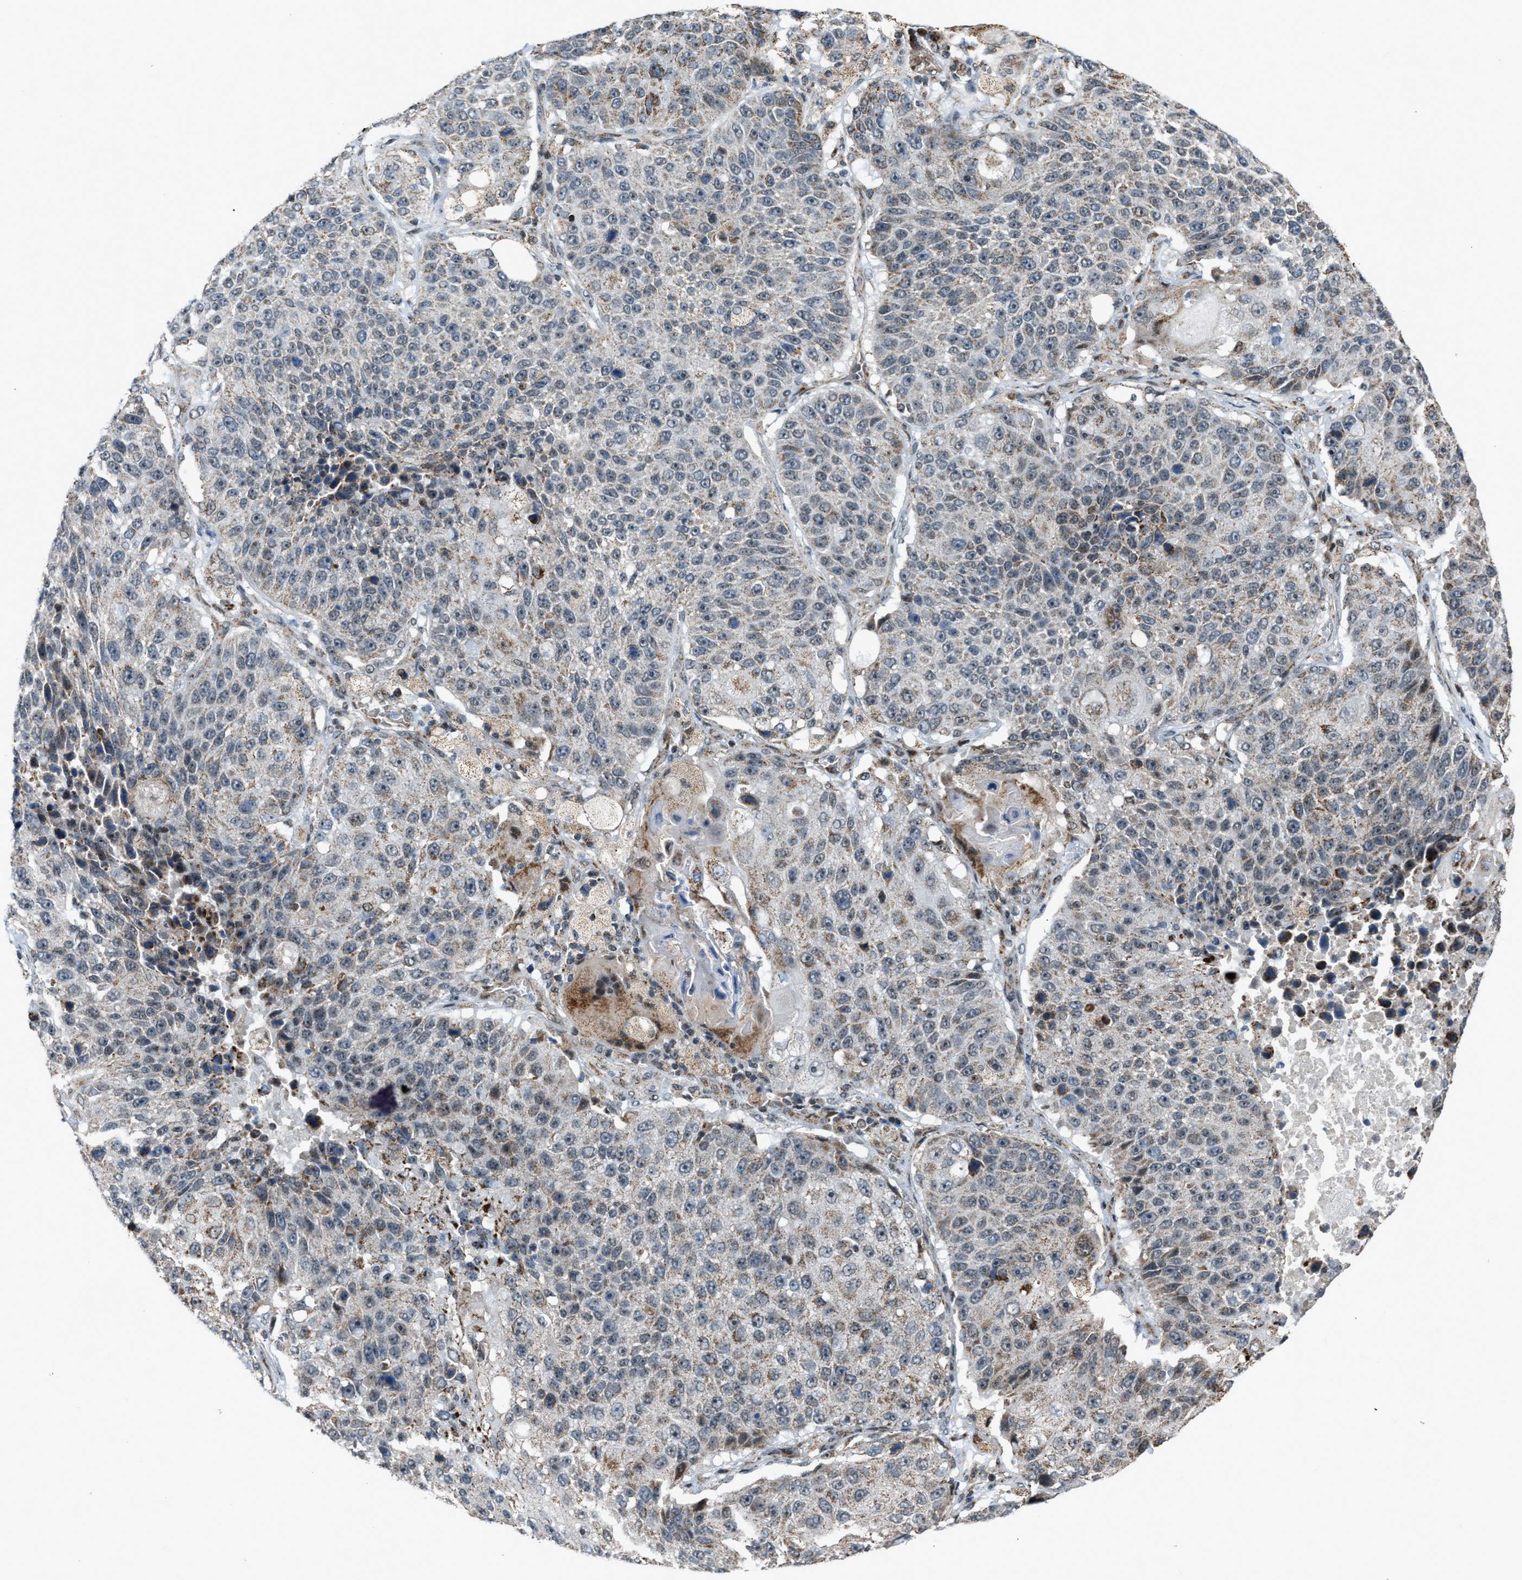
{"staining": {"intensity": "moderate", "quantity": "<25%", "location": "cytoplasmic/membranous"}, "tissue": "lung cancer", "cell_type": "Tumor cells", "image_type": "cancer", "snomed": [{"axis": "morphology", "description": "Squamous cell carcinoma, NOS"}, {"axis": "topography", "description": "Lung"}], "caption": "This is an image of IHC staining of lung squamous cell carcinoma, which shows moderate staining in the cytoplasmic/membranous of tumor cells.", "gene": "CHN2", "patient": {"sex": "male", "age": 61}}